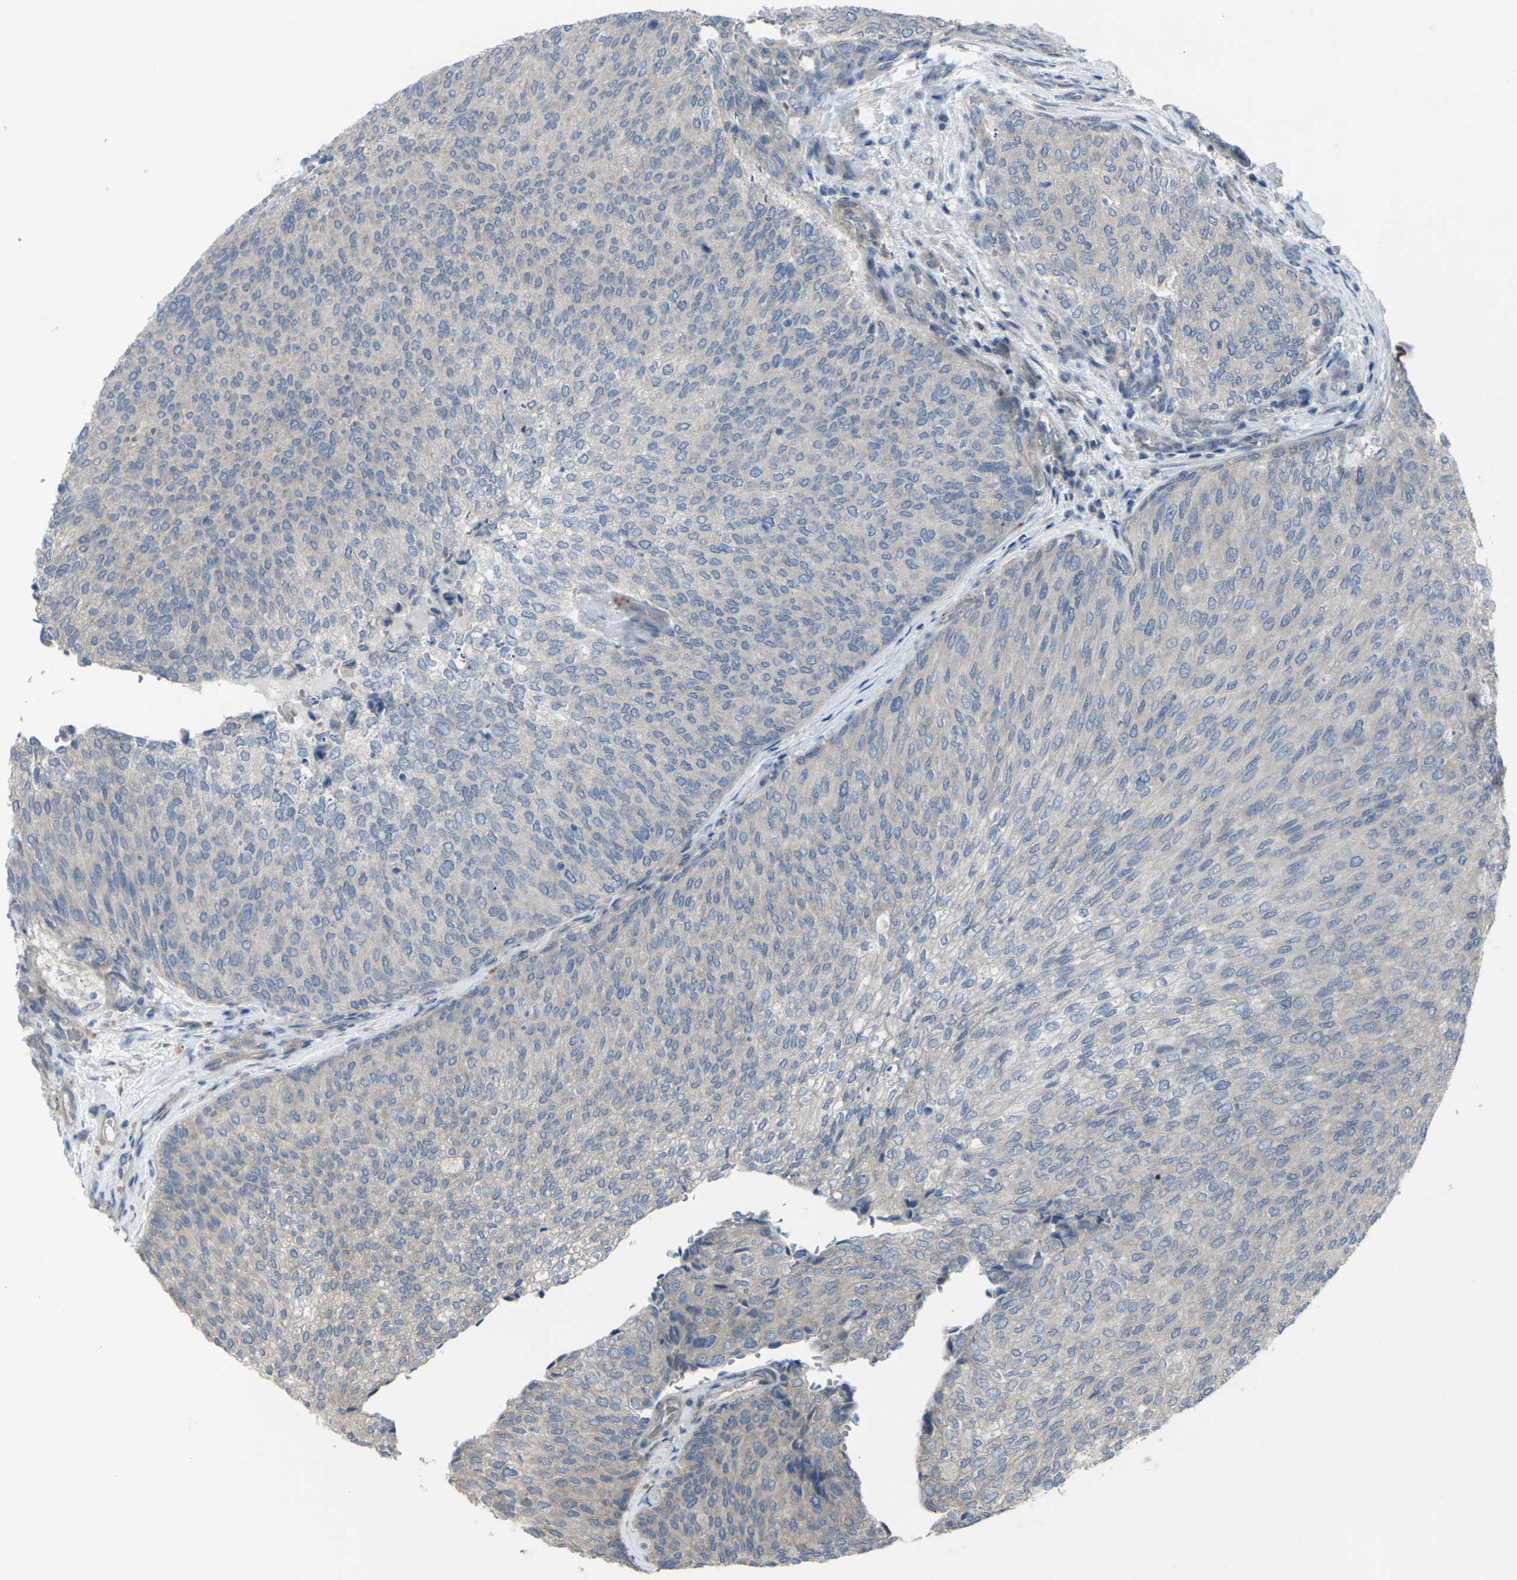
{"staining": {"intensity": "weak", "quantity": ">75%", "location": "cytoplasmic/membranous"}, "tissue": "urothelial cancer", "cell_type": "Tumor cells", "image_type": "cancer", "snomed": [{"axis": "morphology", "description": "Urothelial carcinoma, Low grade"}, {"axis": "topography", "description": "Urinary bladder"}], "caption": "A high-resolution photomicrograph shows immunohistochemistry (IHC) staining of low-grade urothelial carcinoma, which demonstrates weak cytoplasmic/membranous expression in approximately >75% of tumor cells.", "gene": "CCR10", "patient": {"sex": "female", "age": 79}}